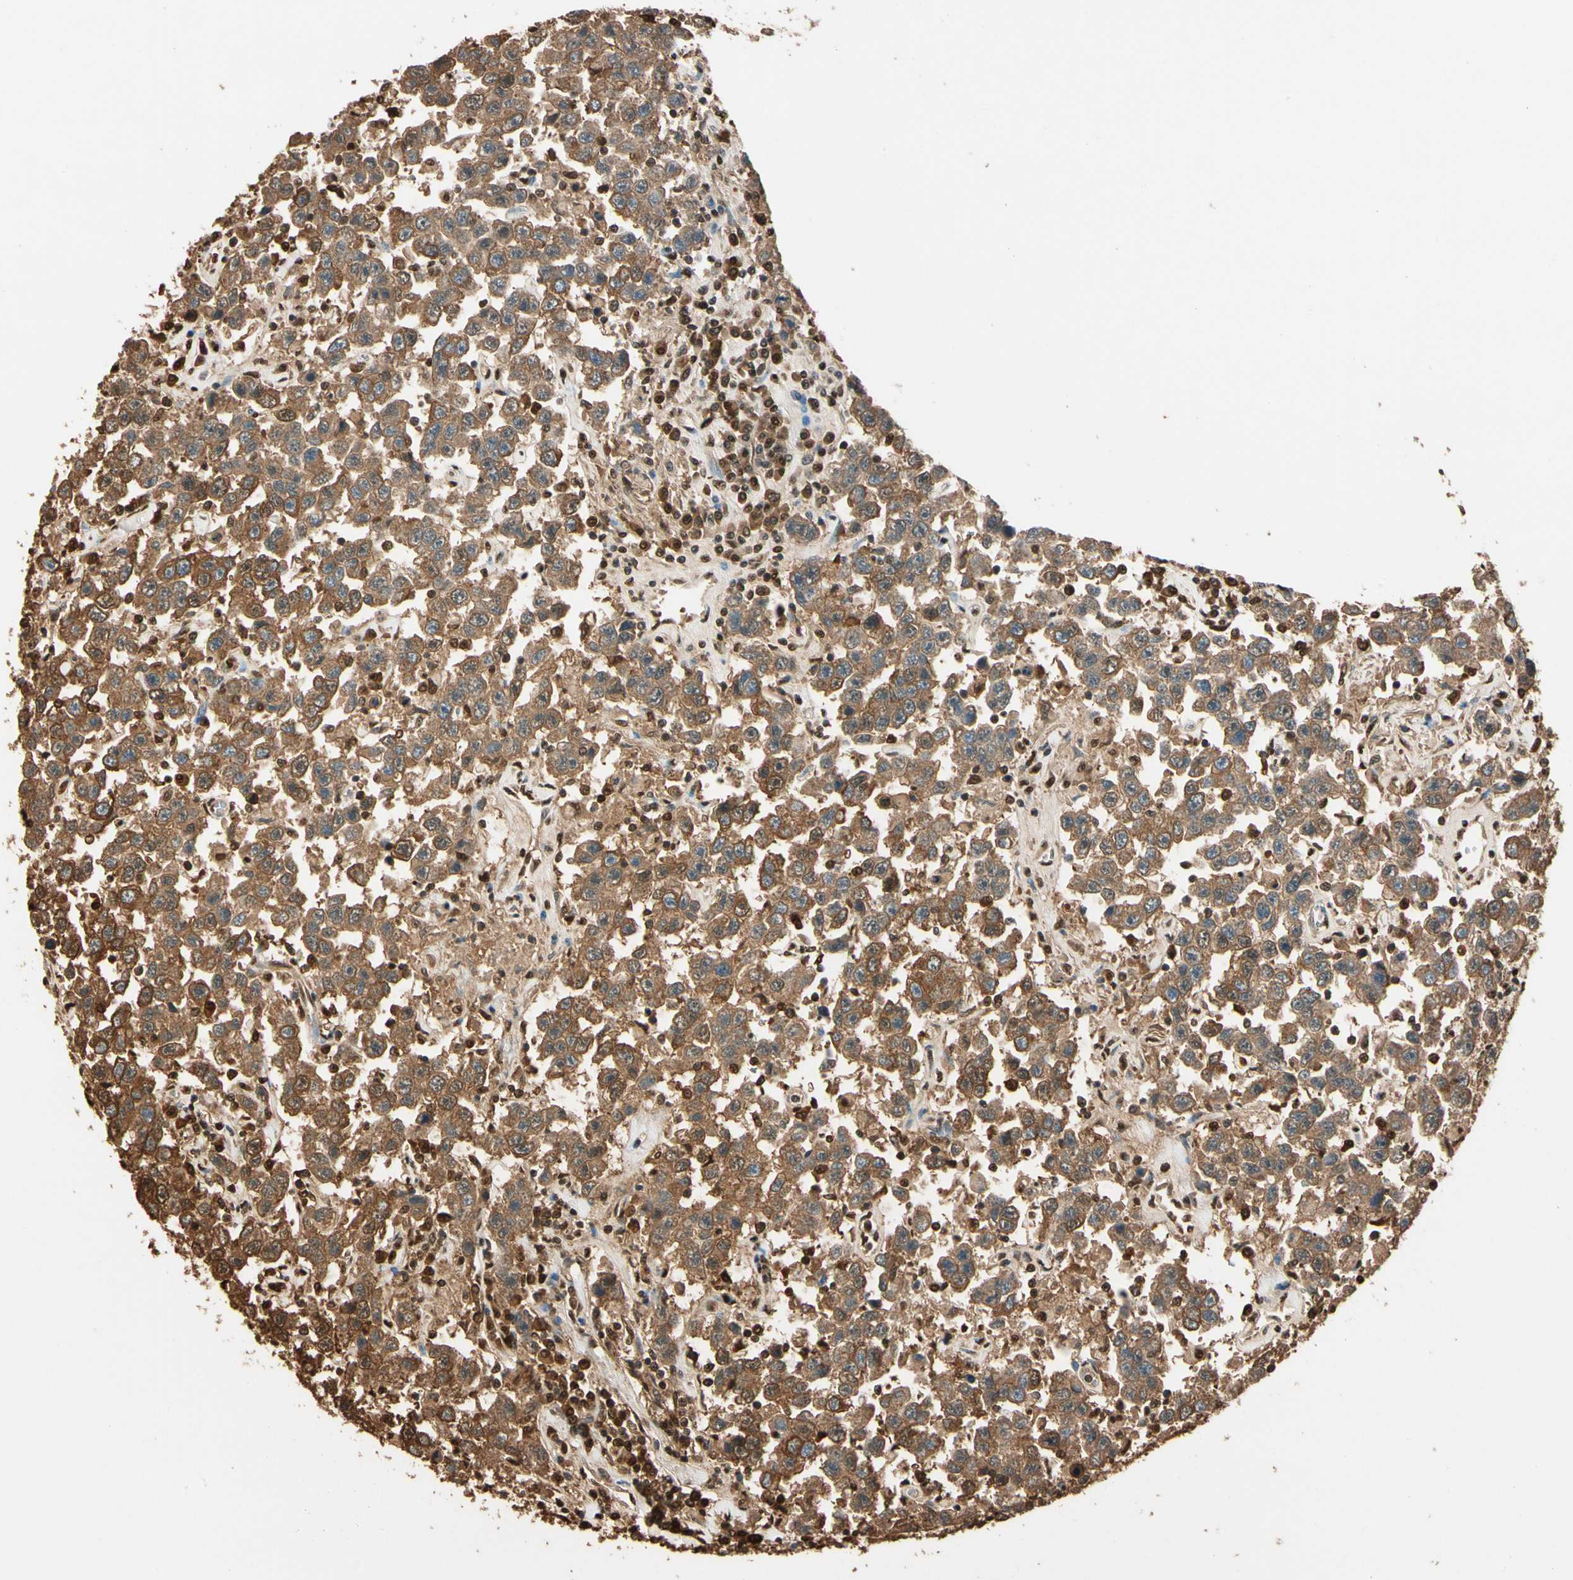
{"staining": {"intensity": "moderate", "quantity": ">75%", "location": "cytoplasmic/membranous"}, "tissue": "testis cancer", "cell_type": "Tumor cells", "image_type": "cancer", "snomed": [{"axis": "morphology", "description": "Seminoma, NOS"}, {"axis": "topography", "description": "Testis"}], "caption": "Protein staining of seminoma (testis) tissue exhibits moderate cytoplasmic/membranous positivity in about >75% of tumor cells.", "gene": "PNCK", "patient": {"sex": "male", "age": 41}}